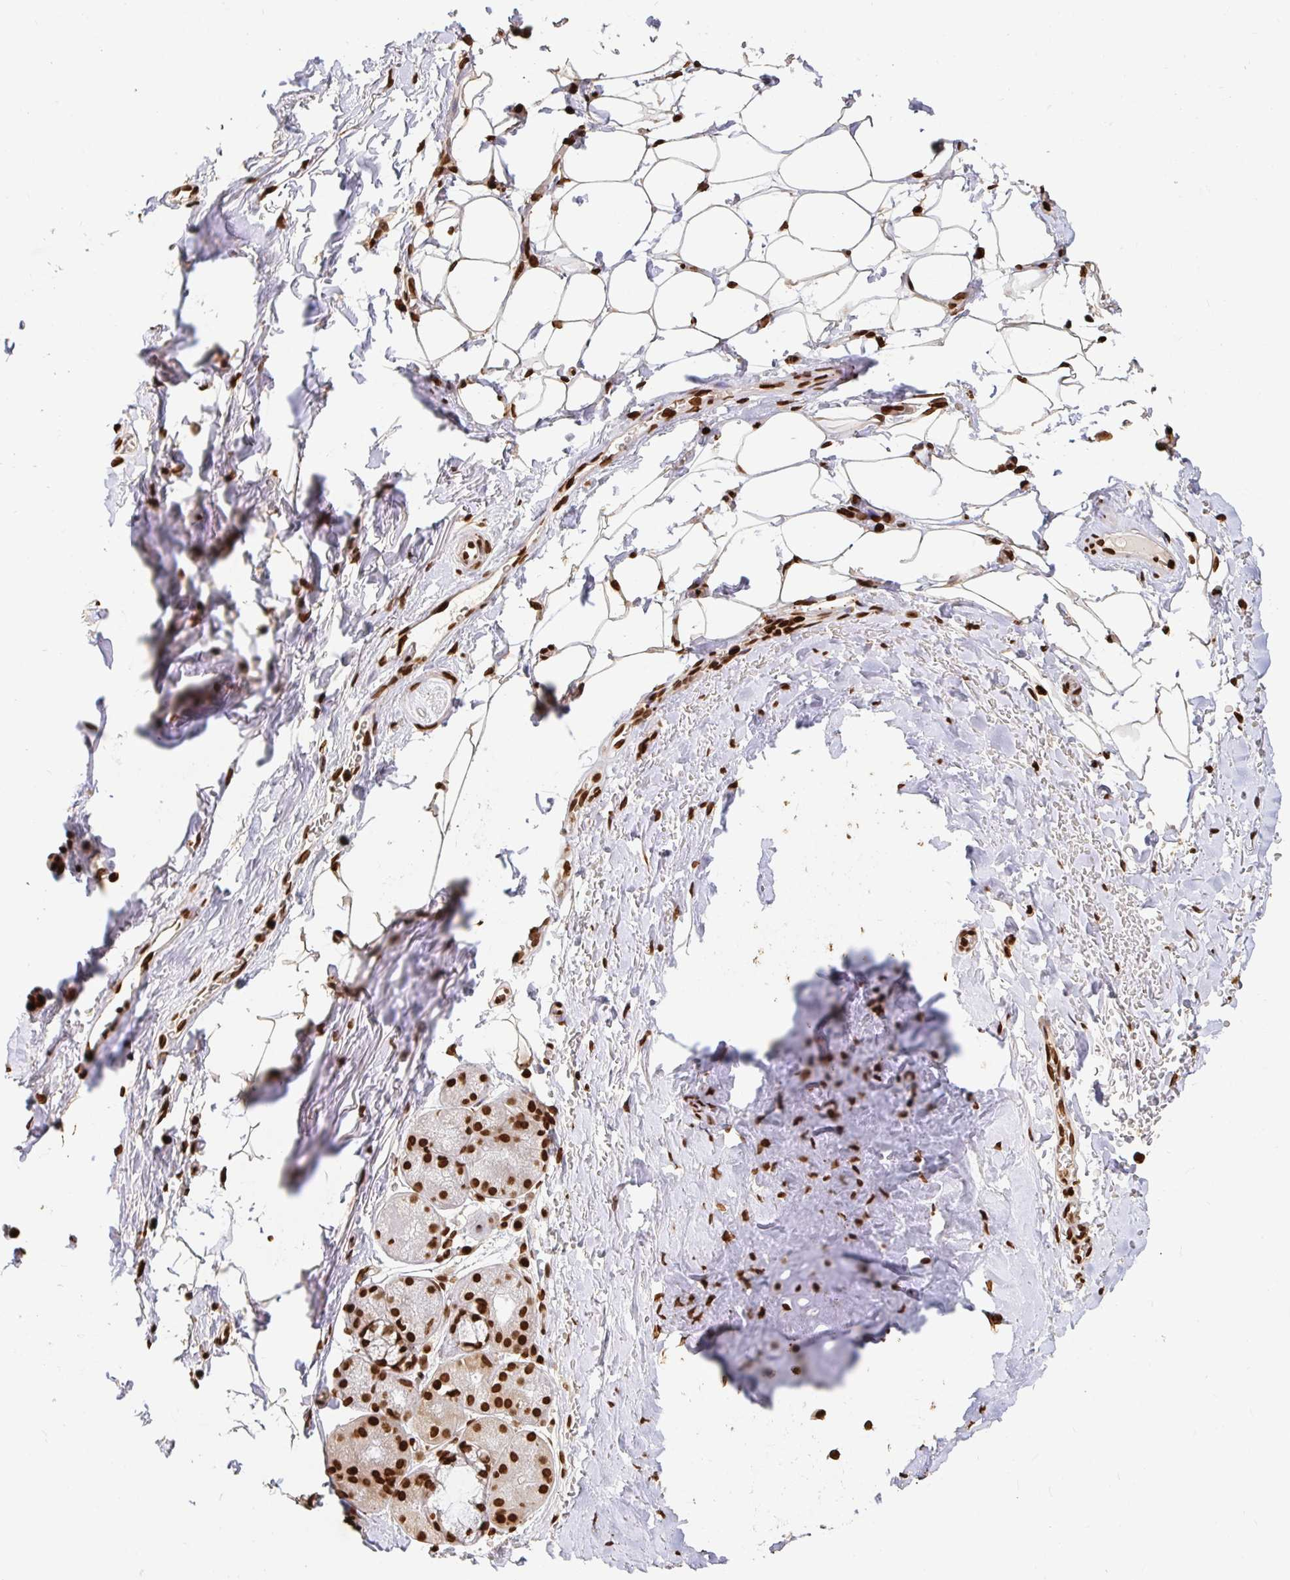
{"staining": {"intensity": "strong", "quantity": ">75%", "location": "nuclear"}, "tissue": "adipose tissue", "cell_type": "Adipocytes", "image_type": "normal", "snomed": [{"axis": "morphology", "description": "Normal tissue, NOS"}, {"axis": "topography", "description": "Lymph node"}, {"axis": "topography", "description": "Cartilage tissue"}, {"axis": "topography", "description": "Bronchus"}], "caption": "High-magnification brightfield microscopy of benign adipose tissue stained with DAB (brown) and counterstained with hematoxylin (blue). adipocytes exhibit strong nuclear expression is seen in about>75% of cells.", "gene": "H2BC5", "patient": {"sex": "female", "age": 70}}